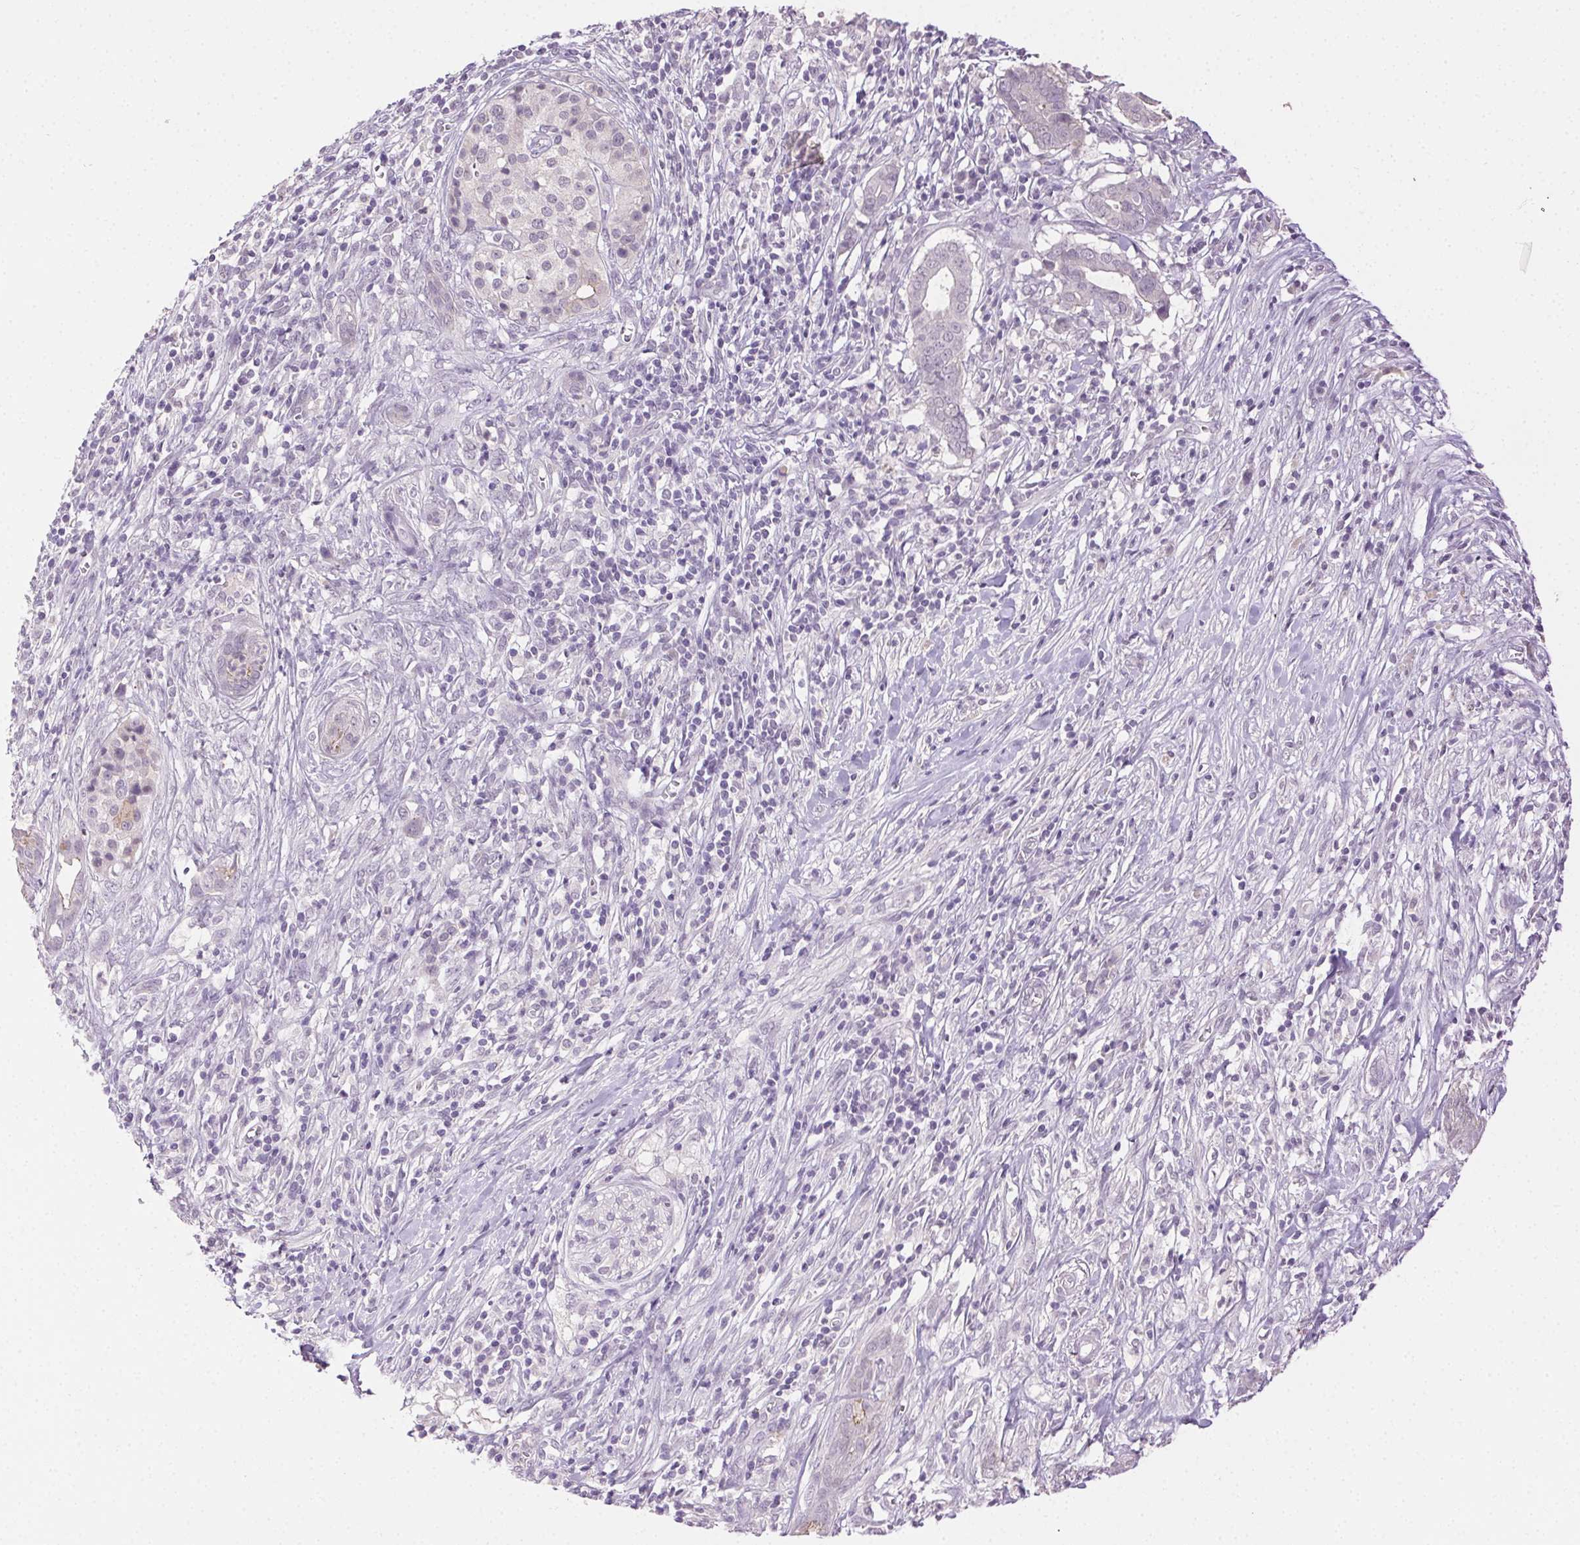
{"staining": {"intensity": "negative", "quantity": "none", "location": "none"}, "tissue": "pancreatic cancer", "cell_type": "Tumor cells", "image_type": "cancer", "snomed": [{"axis": "morphology", "description": "Adenocarcinoma, NOS"}, {"axis": "topography", "description": "Pancreas"}], "caption": "Immunohistochemistry (IHC) histopathology image of neoplastic tissue: human pancreatic cancer (adenocarcinoma) stained with DAB shows no significant protein expression in tumor cells.", "gene": "CLDN10", "patient": {"sex": "male", "age": 61}}